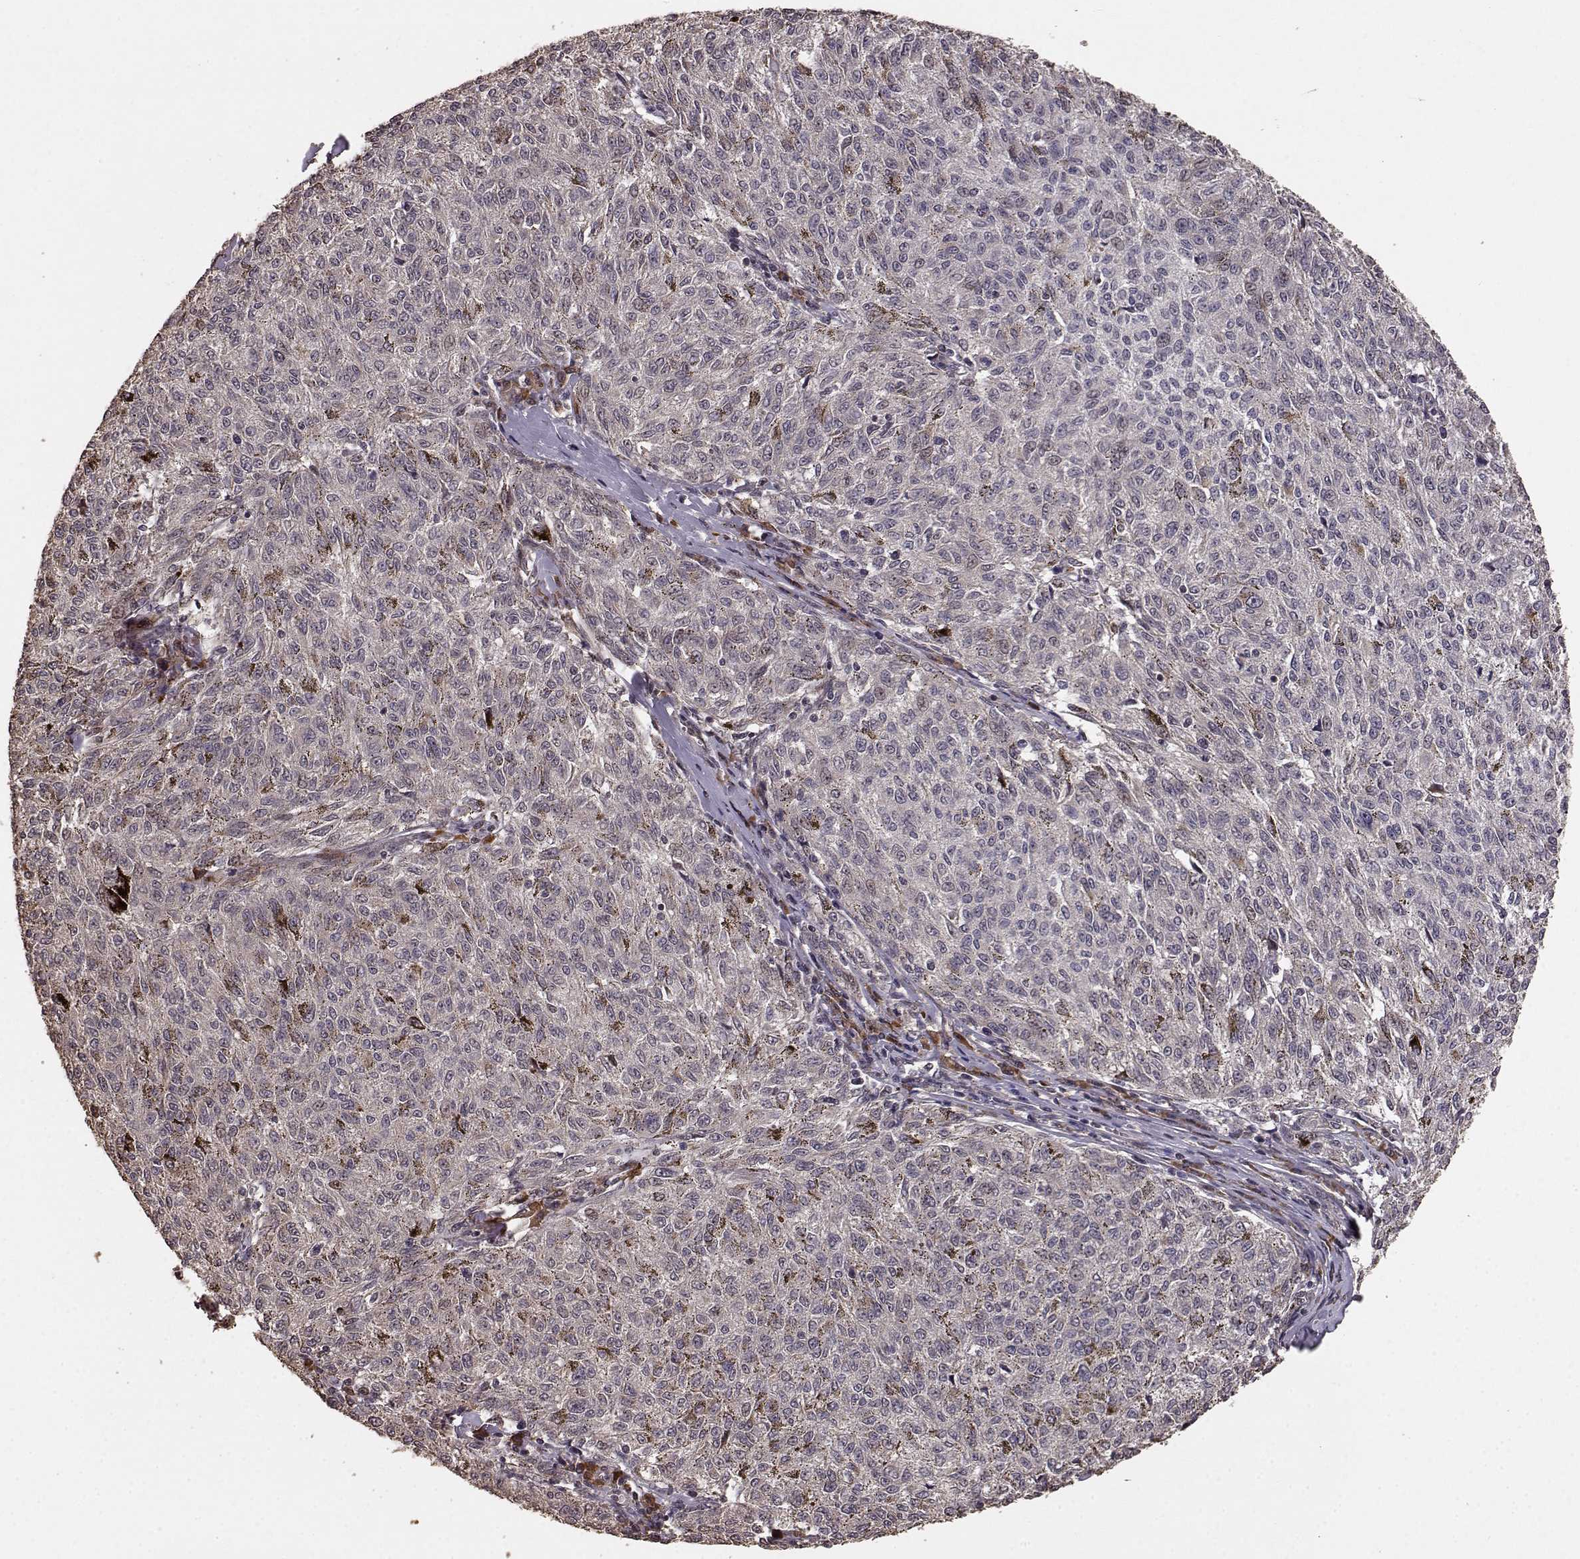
{"staining": {"intensity": "weak", "quantity": "<25%", "location": "cytoplasmic/membranous"}, "tissue": "melanoma", "cell_type": "Tumor cells", "image_type": "cancer", "snomed": [{"axis": "morphology", "description": "Malignant melanoma, NOS"}, {"axis": "topography", "description": "Skin"}], "caption": "Photomicrograph shows no protein positivity in tumor cells of malignant melanoma tissue.", "gene": "USP15", "patient": {"sex": "female", "age": 72}}